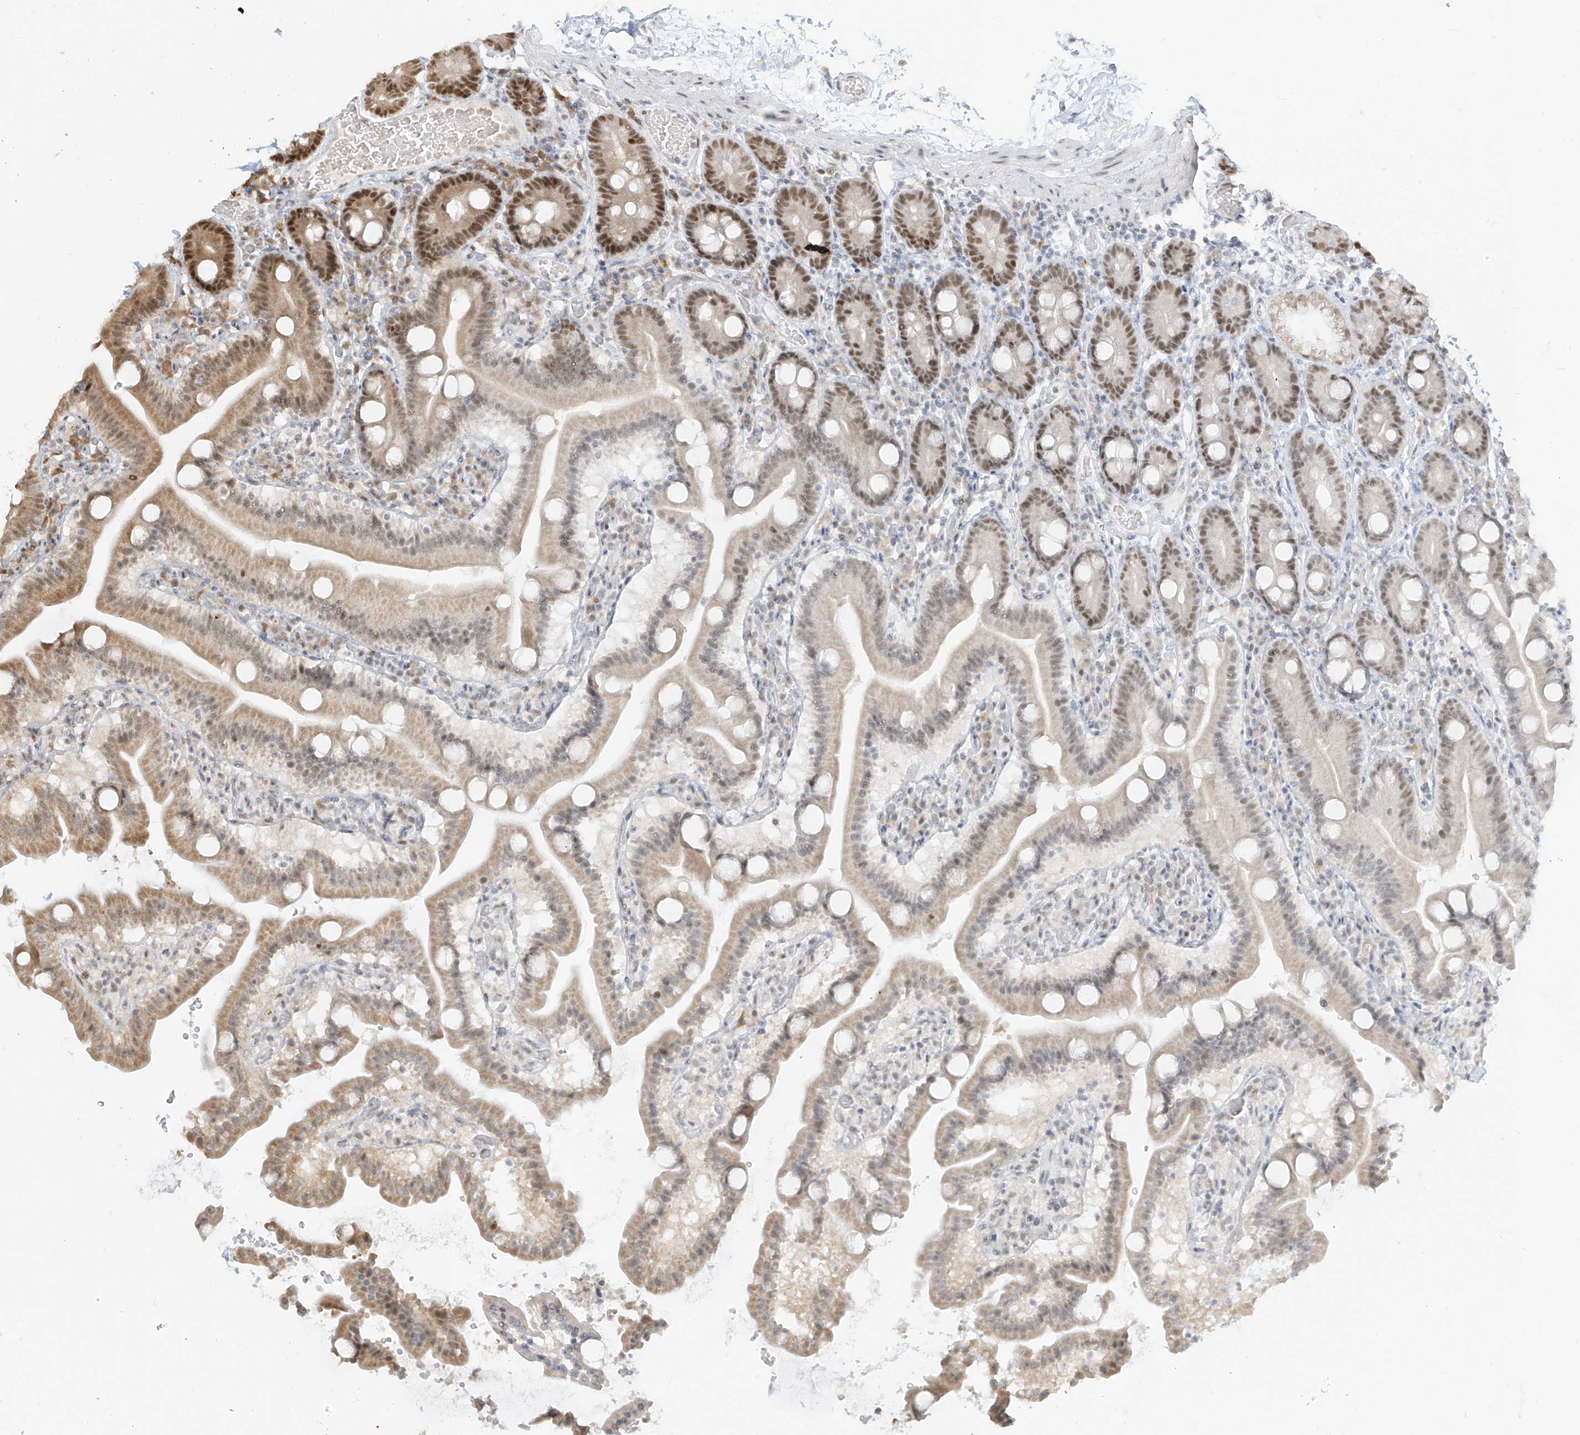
{"staining": {"intensity": "moderate", "quantity": ">75%", "location": "nuclear"}, "tissue": "duodenum", "cell_type": "Glandular cells", "image_type": "normal", "snomed": [{"axis": "morphology", "description": "Normal tissue, NOS"}, {"axis": "topography", "description": "Duodenum"}], "caption": "This micrograph exhibits normal duodenum stained with IHC to label a protein in brown. The nuclear of glandular cells show moderate positivity for the protein. Nuclei are counter-stained blue.", "gene": "ZMYM2", "patient": {"sex": "male", "age": 55}}